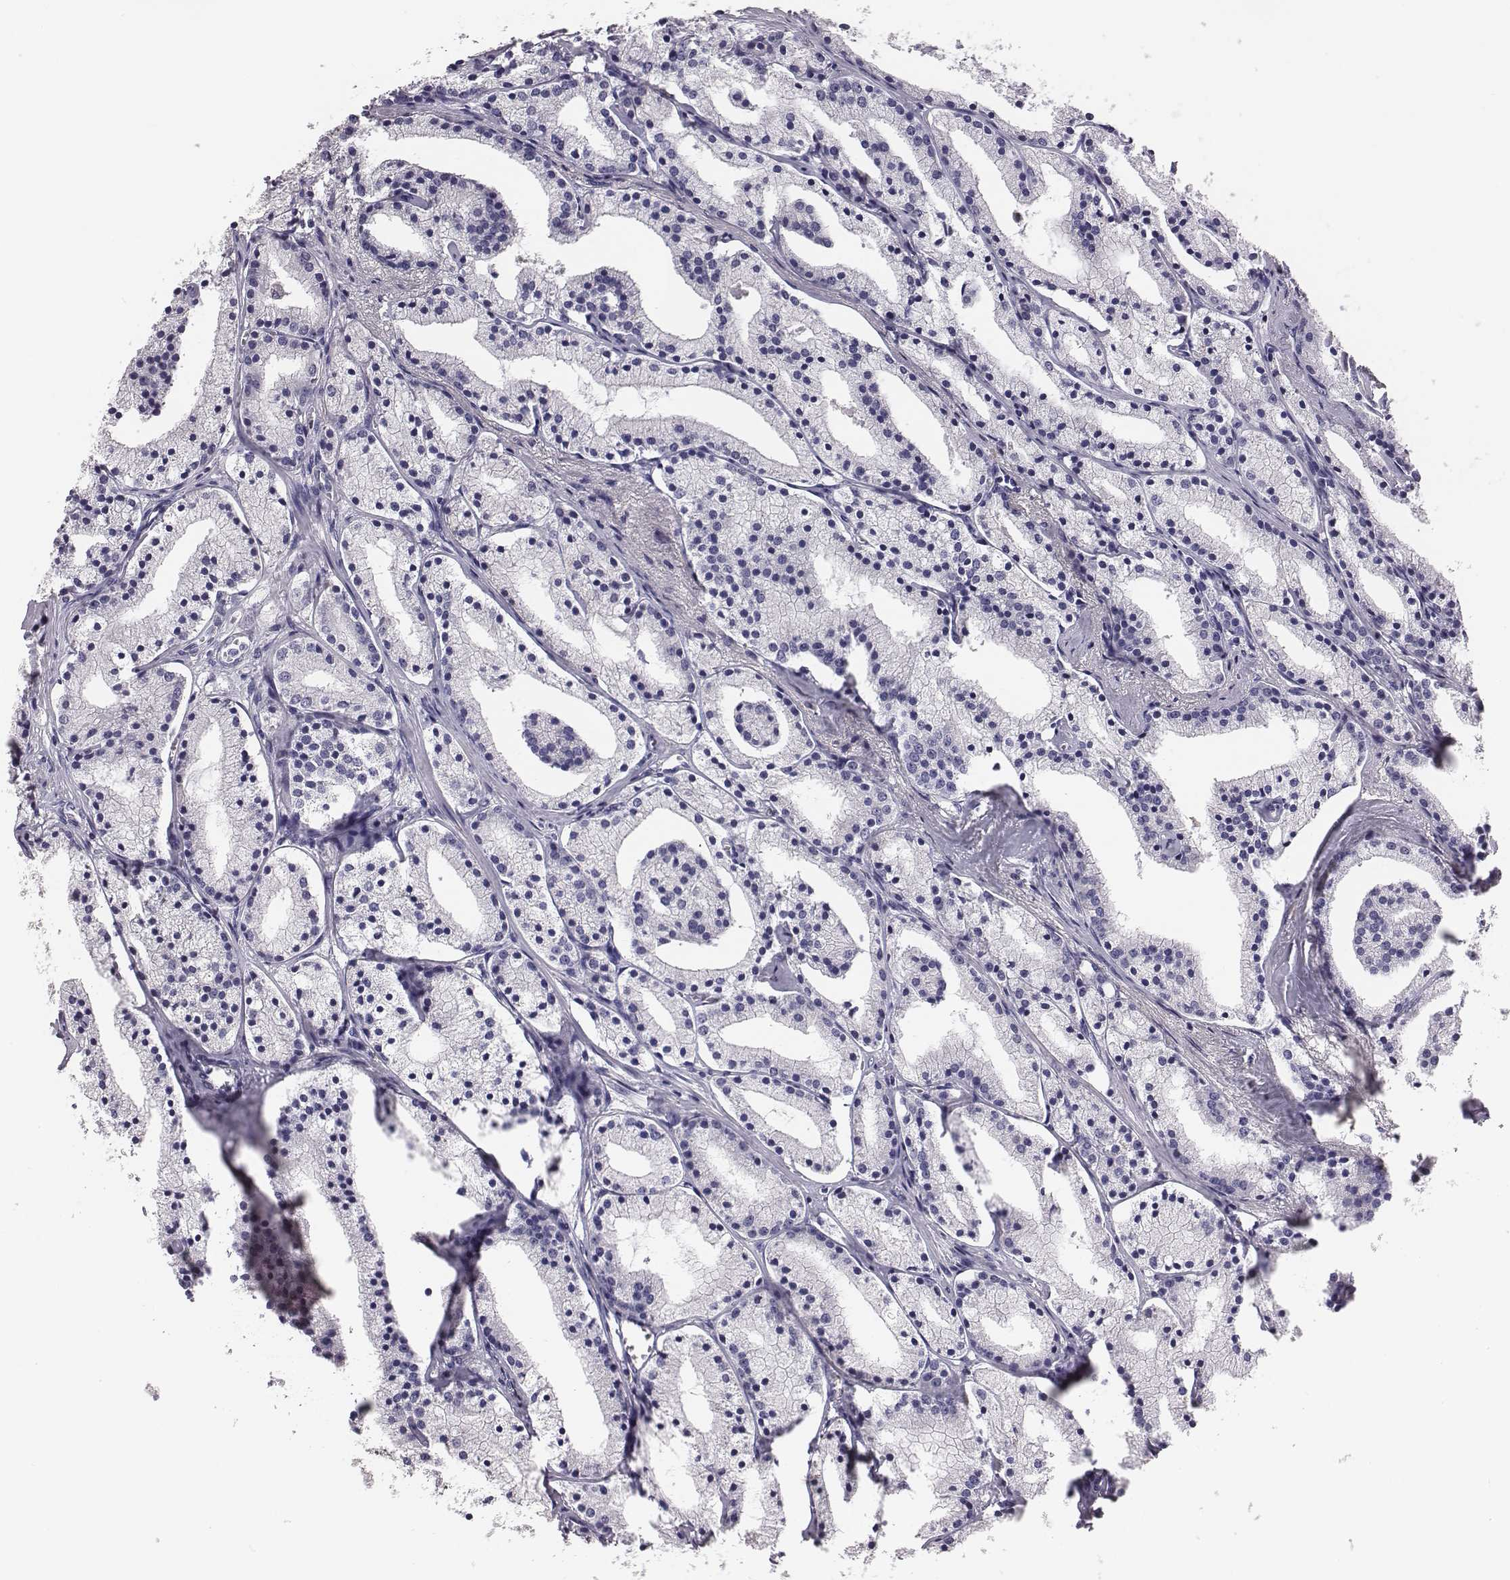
{"staining": {"intensity": "negative", "quantity": "none", "location": "none"}, "tissue": "prostate cancer", "cell_type": "Tumor cells", "image_type": "cancer", "snomed": [{"axis": "morphology", "description": "Adenocarcinoma, NOS"}, {"axis": "topography", "description": "Prostate"}], "caption": "Immunohistochemistry photomicrograph of neoplastic tissue: prostate cancer stained with DAB (3,3'-diaminobenzidine) demonstrates no significant protein positivity in tumor cells.", "gene": "EN1", "patient": {"sex": "male", "age": 69}}